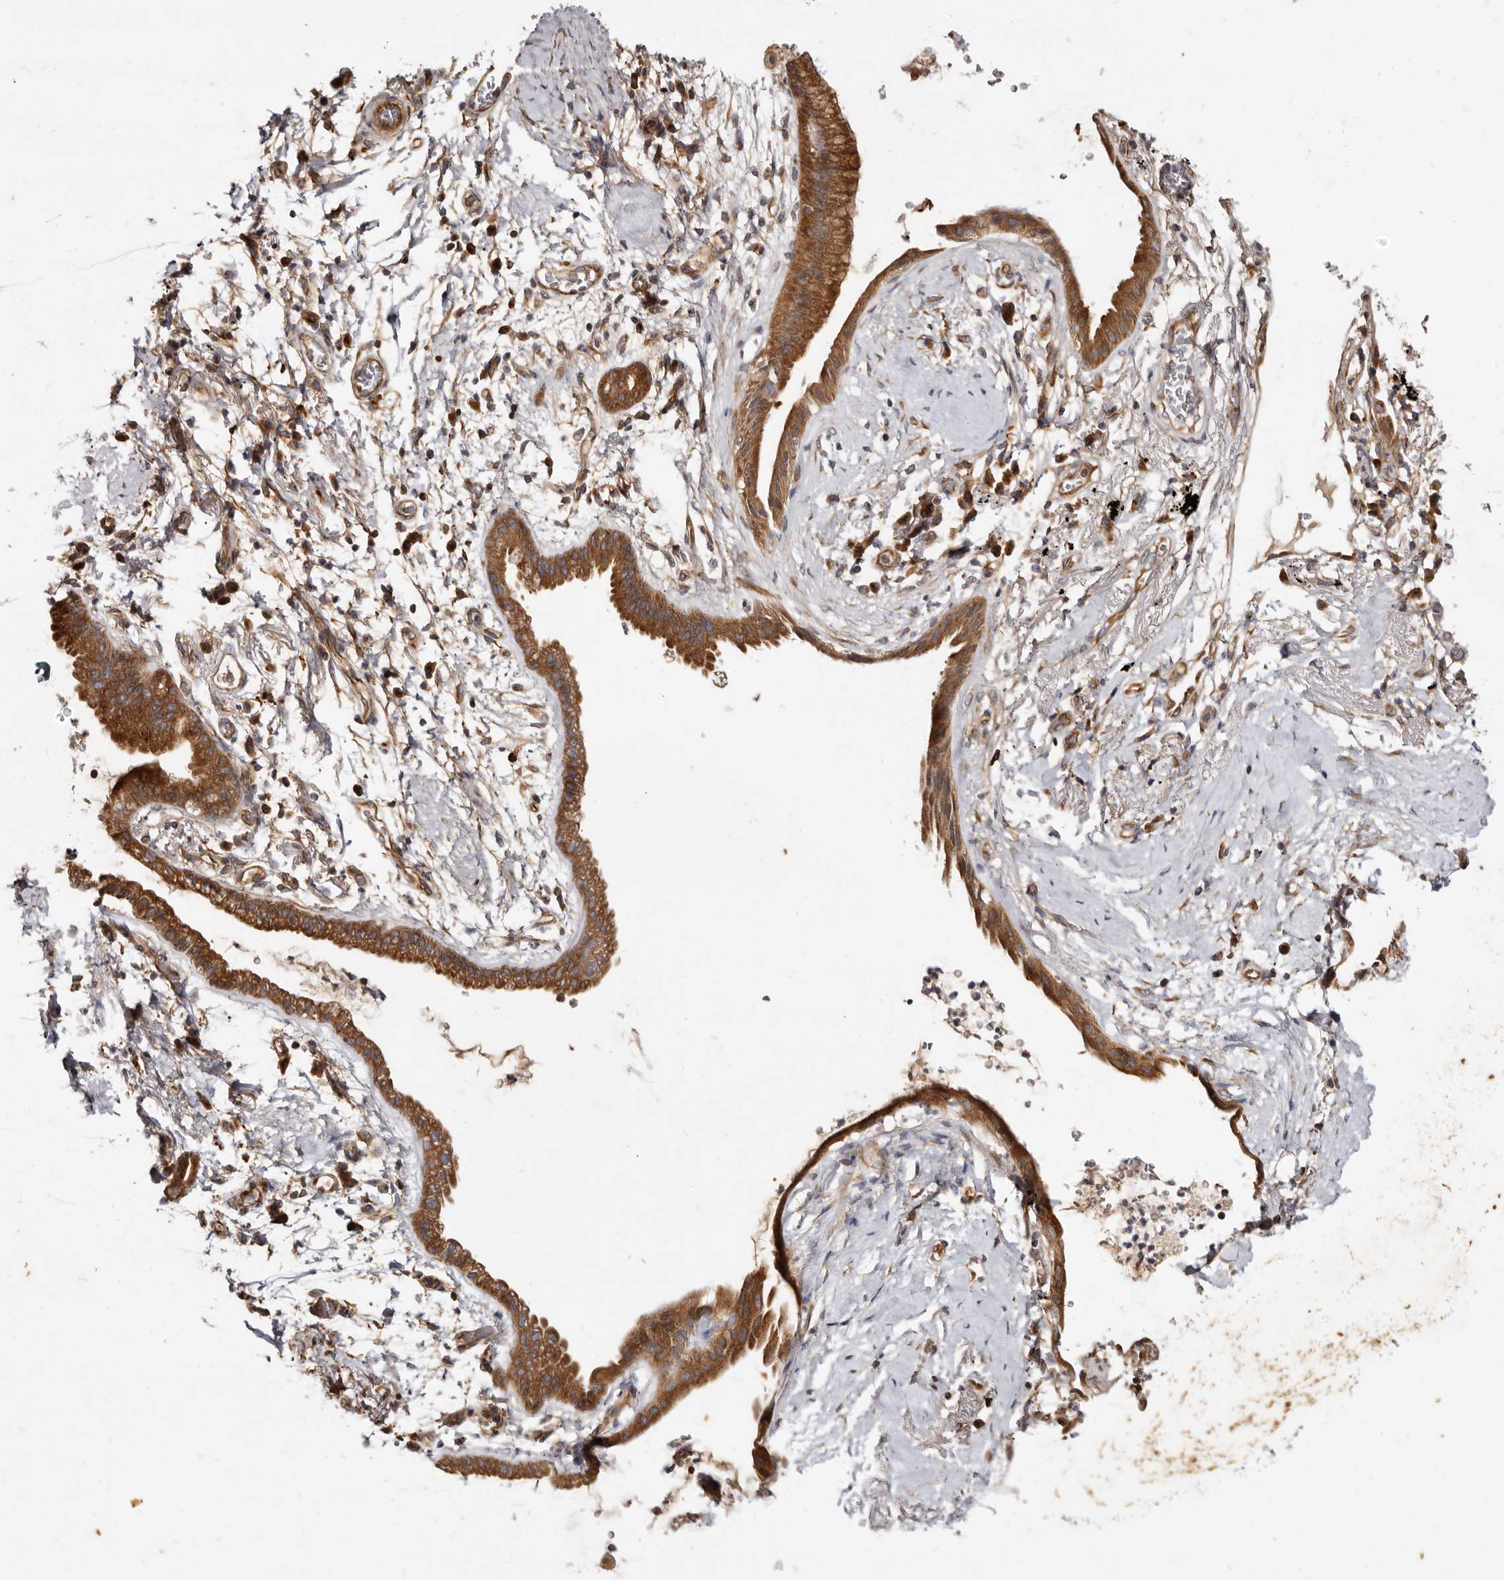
{"staining": {"intensity": "moderate", "quantity": ">75%", "location": "cytoplasmic/membranous"}, "tissue": "lung cancer", "cell_type": "Tumor cells", "image_type": "cancer", "snomed": [{"axis": "morphology", "description": "Adenocarcinoma, NOS"}, {"axis": "topography", "description": "Lung"}], "caption": "A high-resolution histopathology image shows immunohistochemistry staining of lung cancer (adenocarcinoma), which reveals moderate cytoplasmic/membranous positivity in about >75% of tumor cells.", "gene": "ADAMTS20", "patient": {"sex": "female", "age": 70}}